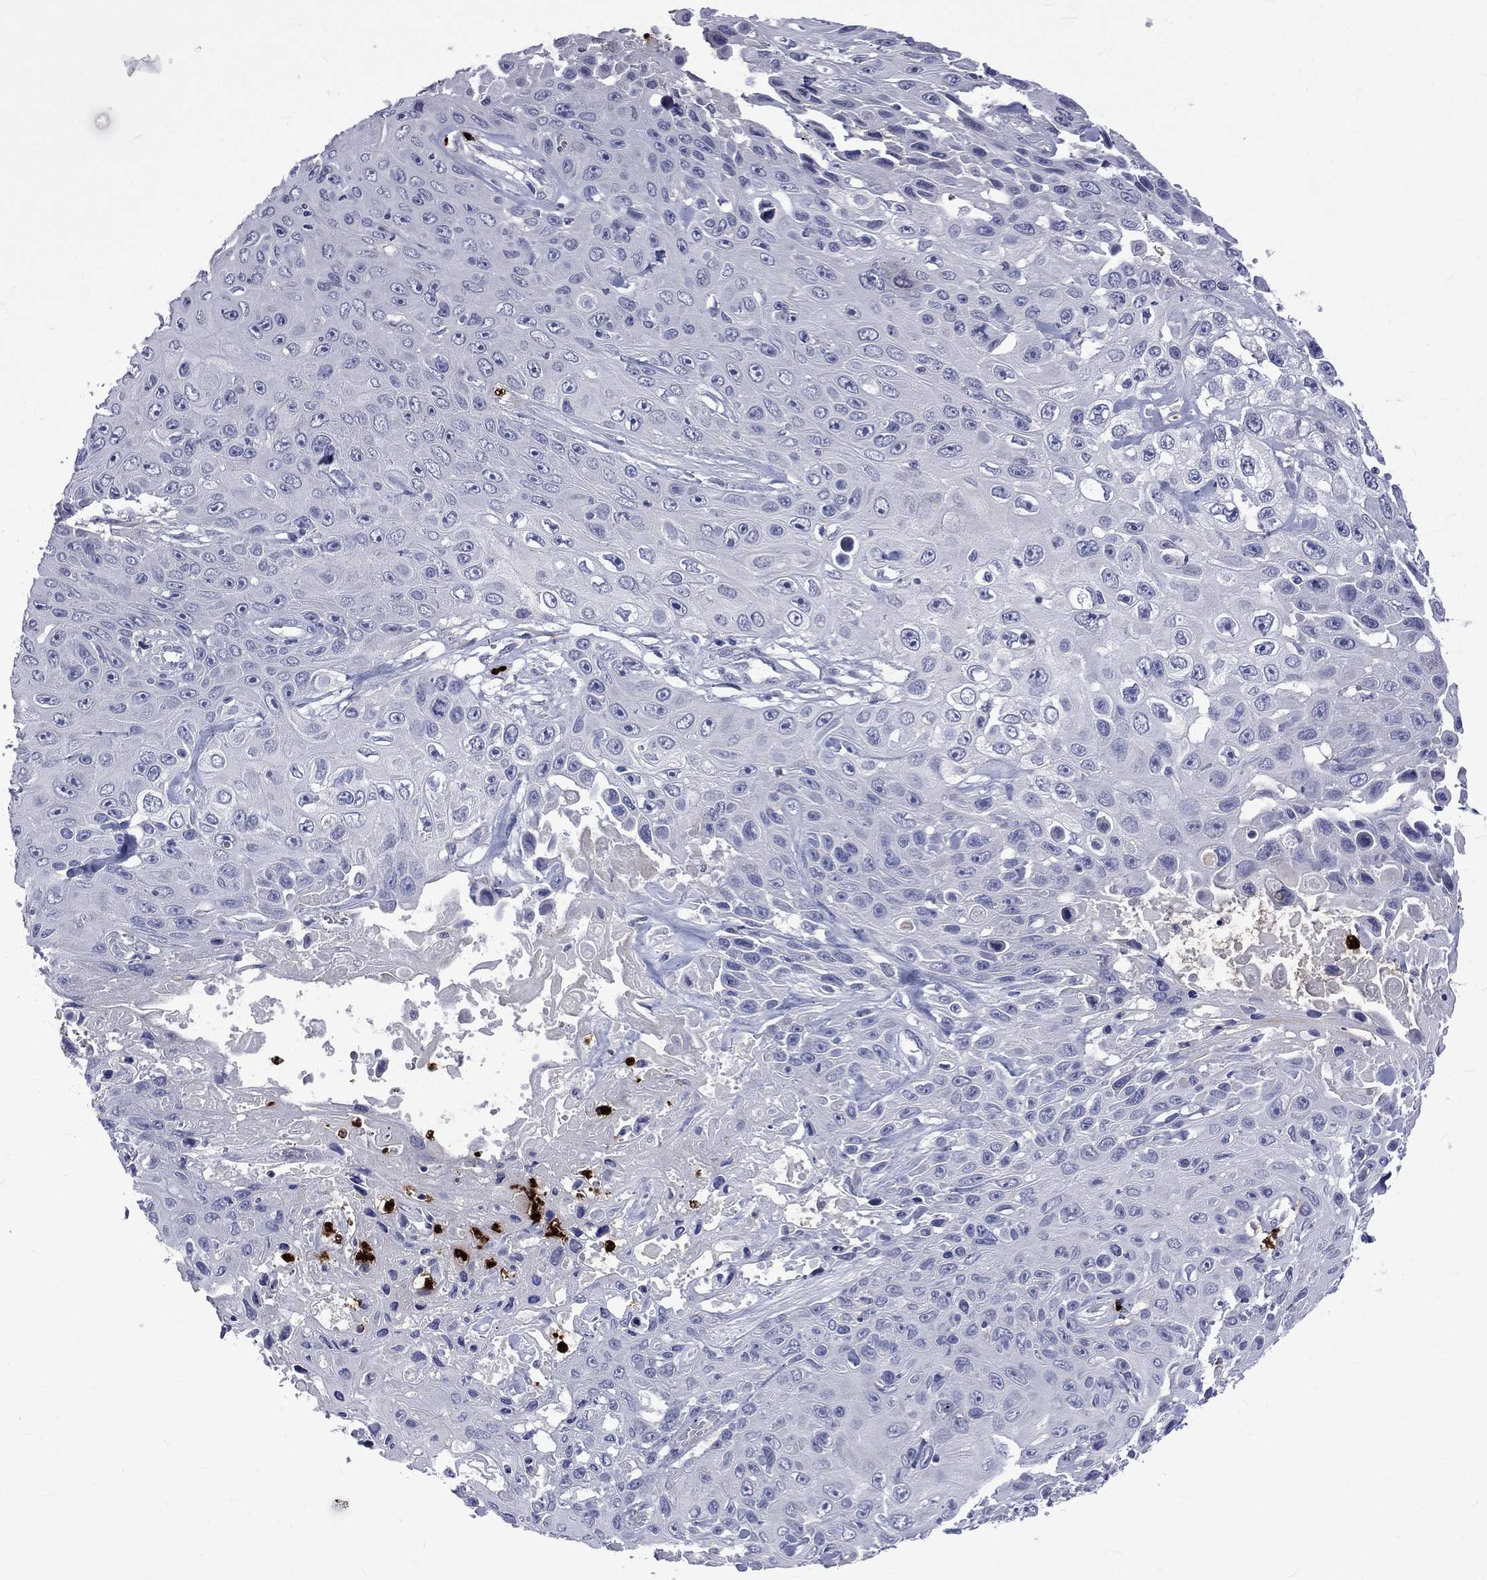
{"staining": {"intensity": "negative", "quantity": "none", "location": "none"}, "tissue": "skin cancer", "cell_type": "Tumor cells", "image_type": "cancer", "snomed": [{"axis": "morphology", "description": "Squamous cell carcinoma, NOS"}, {"axis": "topography", "description": "Skin"}], "caption": "Tumor cells are negative for brown protein staining in skin squamous cell carcinoma.", "gene": "ELANE", "patient": {"sex": "male", "age": 82}}